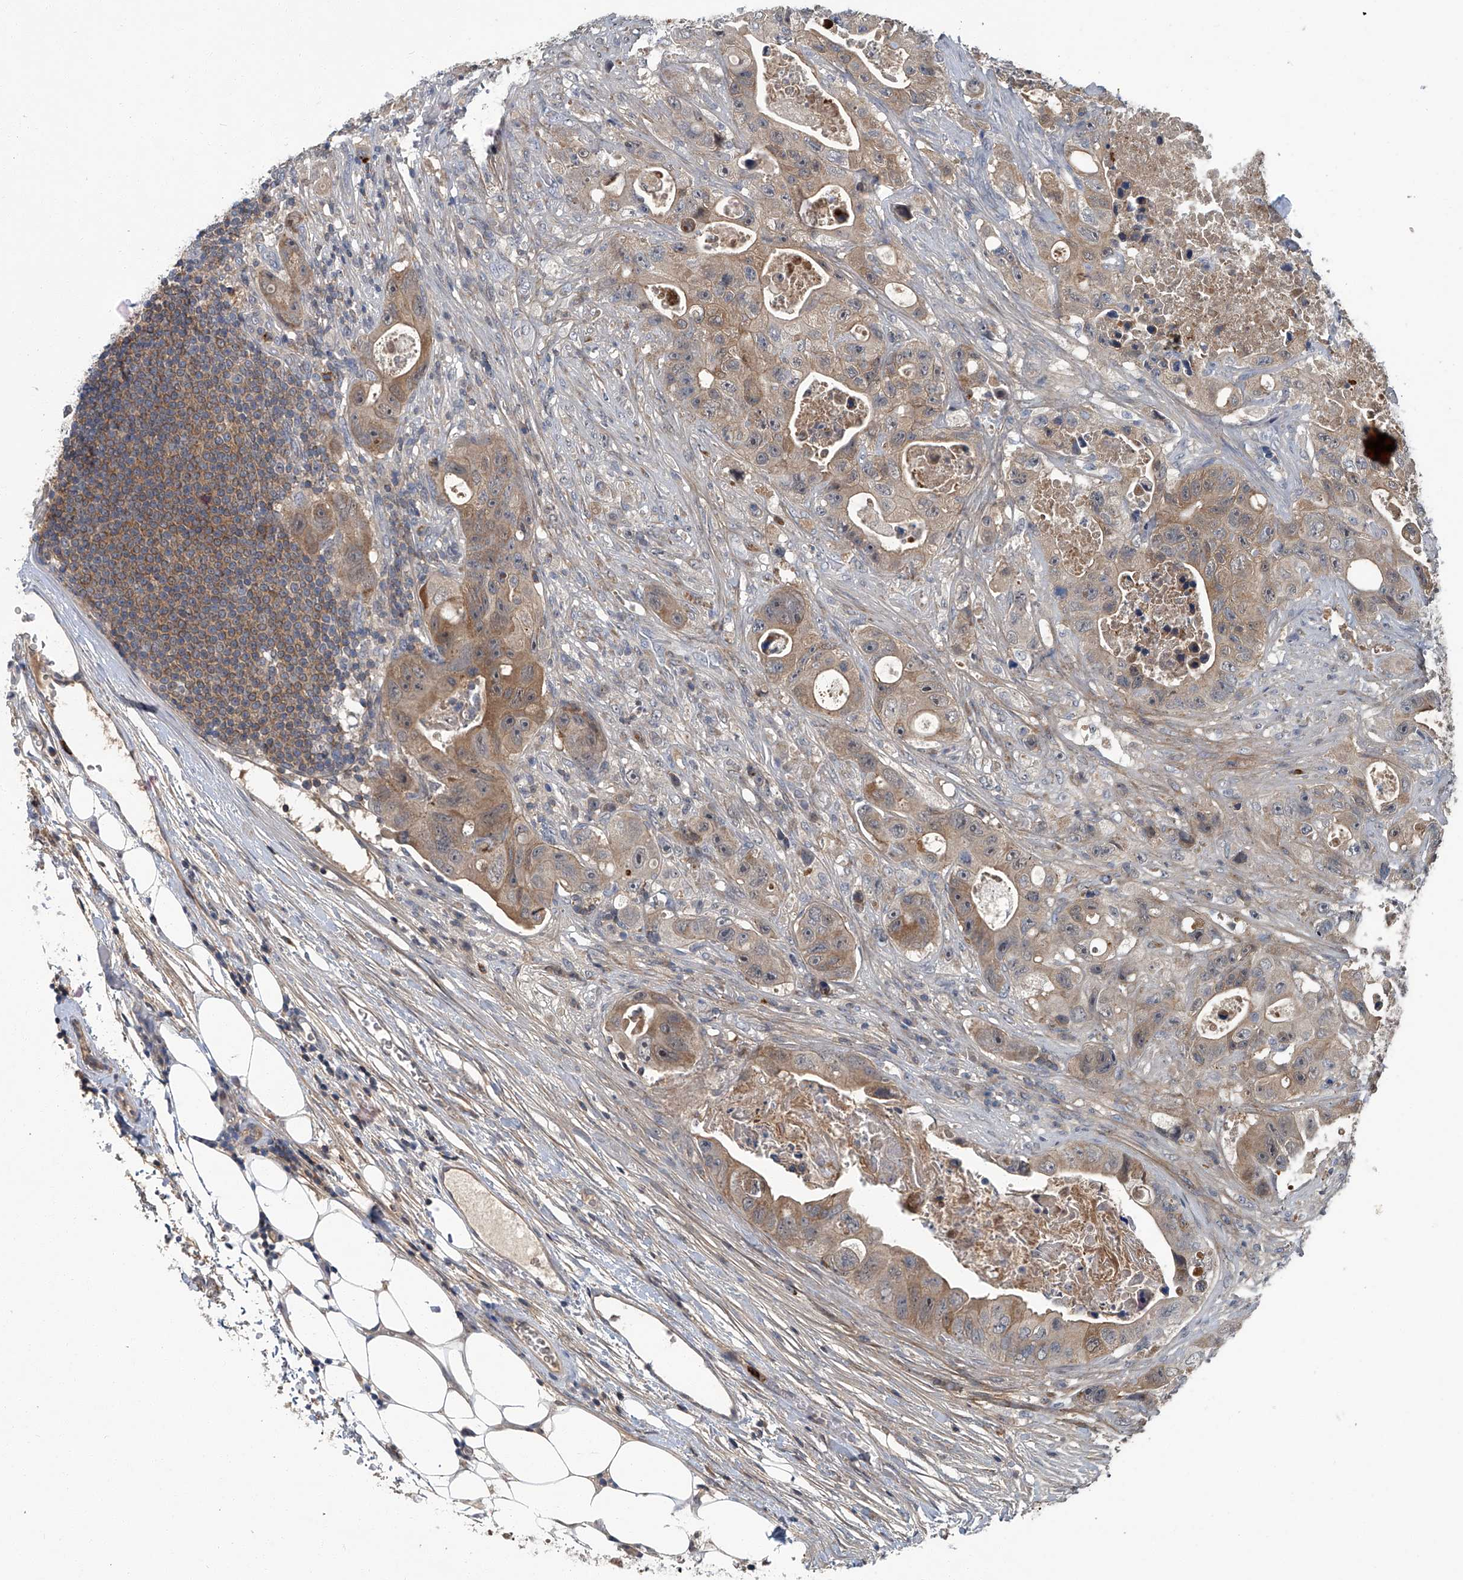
{"staining": {"intensity": "moderate", "quantity": "25%-75%", "location": "cytoplasmic/membranous"}, "tissue": "colorectal cancer", "cell_type": "Tumor cells", "image_type": "cancer", "snomed": [{"axis": "morphology", "description": "Adenocarcinoma, NOS"}, {"axis": "topography", "description": "Colon"}], "caption": "High-magnification brightfield microscopy of colorectal adenocarcinoma stained with DAB (brown) and counterstained with hematoxylin (blue). tumor cells exhibit moderate cytoplasmic/membranous staining is identified in about25%-75% of cells. The staining is performed using DAB (3,3'-diaminobenzidine) brown chromogen to label protein expression. The nuclei are counter-stained blue using hematoxylin.", "gene": "AKNAD1", "patient": {"sex": "female", "age": 46}}